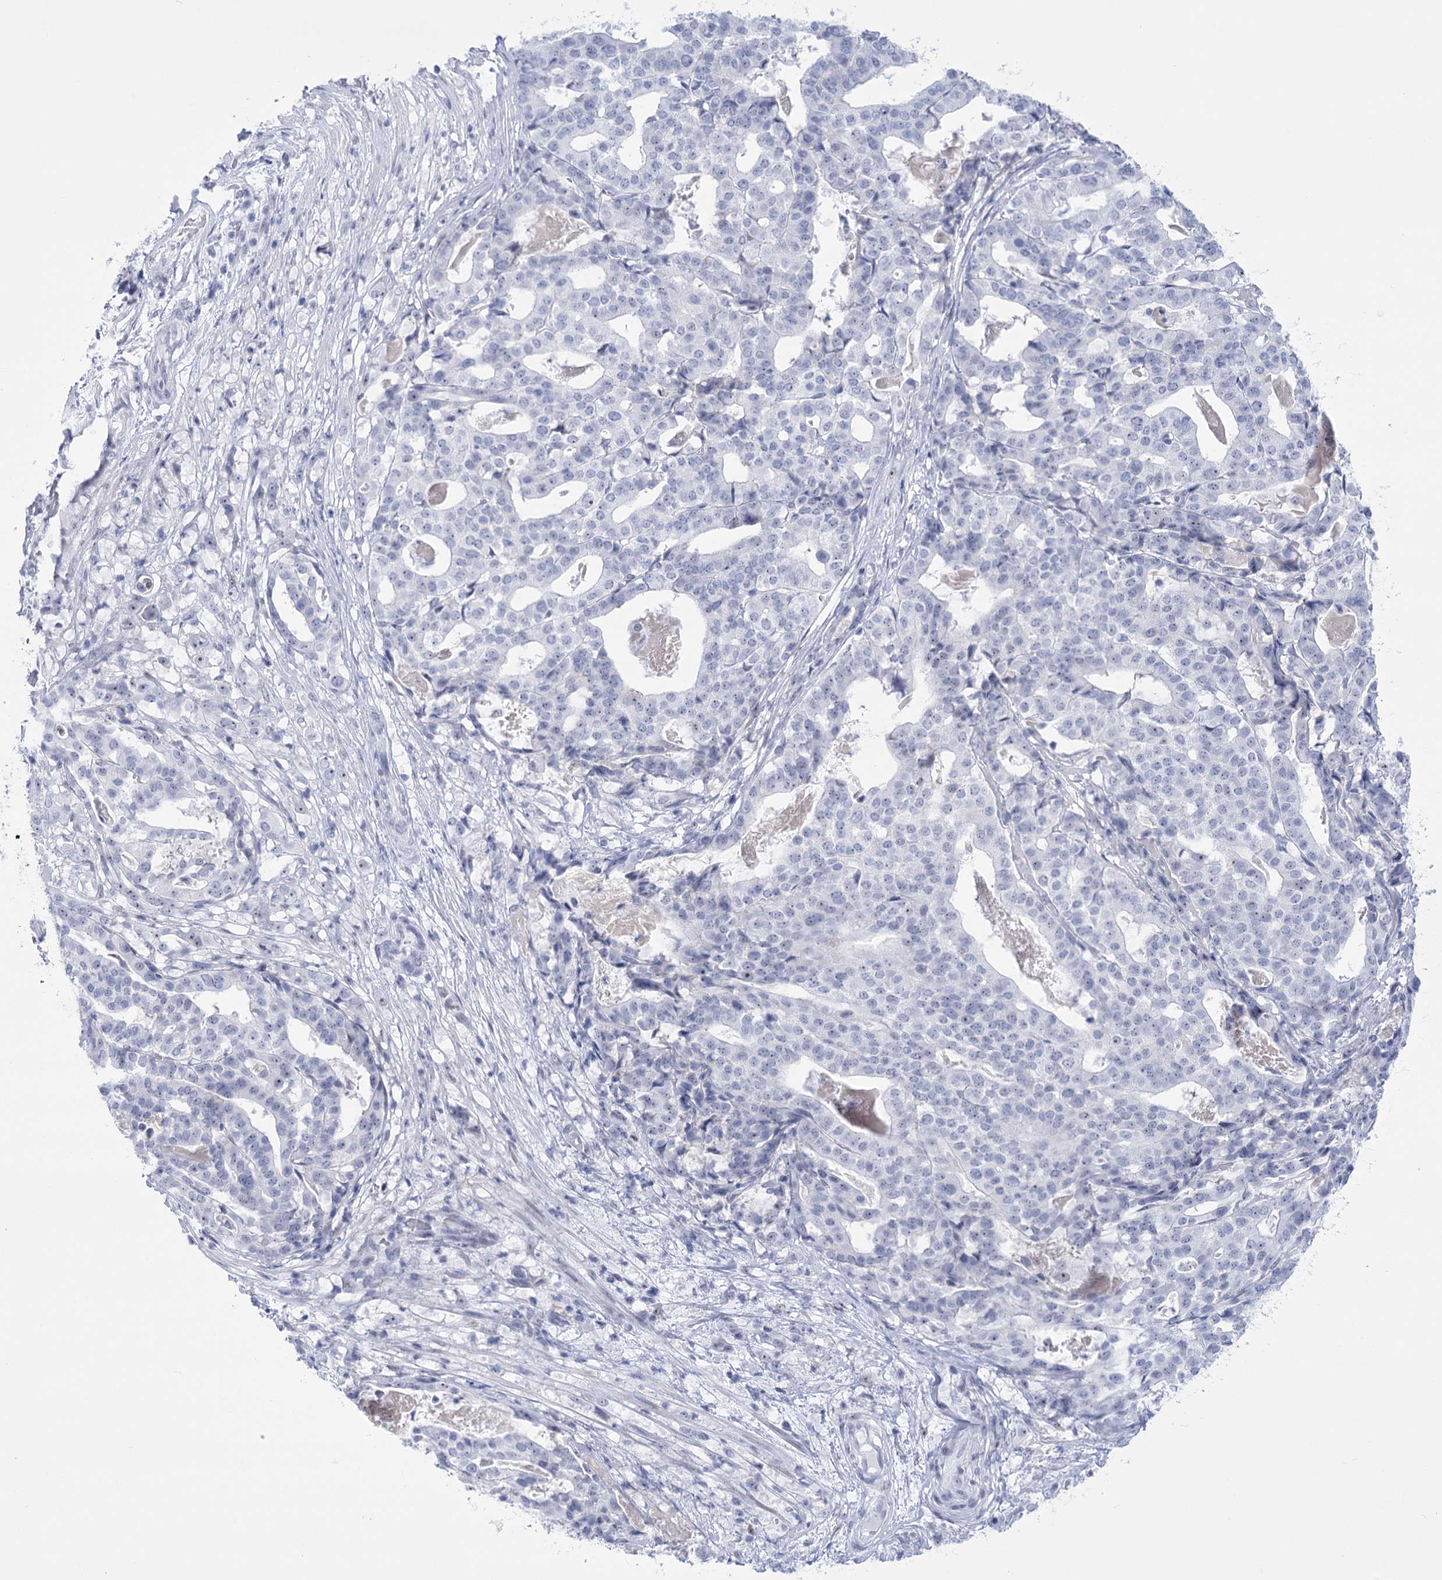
{"staining": {"intensity": "negative", "quantity": "none", "location": "none"}, "tissue": "stomach cancer", "cell_type": "Tumor cells", "image_type": "cancer", "snomed": [{"axis": "morphology", "description": "Adenocarcinoma, NOS"}, {"axis": "topography", "description": "Stomach"}], "caption": "Photomicrograph shows no protein expression in tumor cells of stomach cancer (adenocarcinoma) tissue. Nuclei are stained in blue.", "gene": "HORMAD1", "patient": {"sex": "male", "age": 48}}